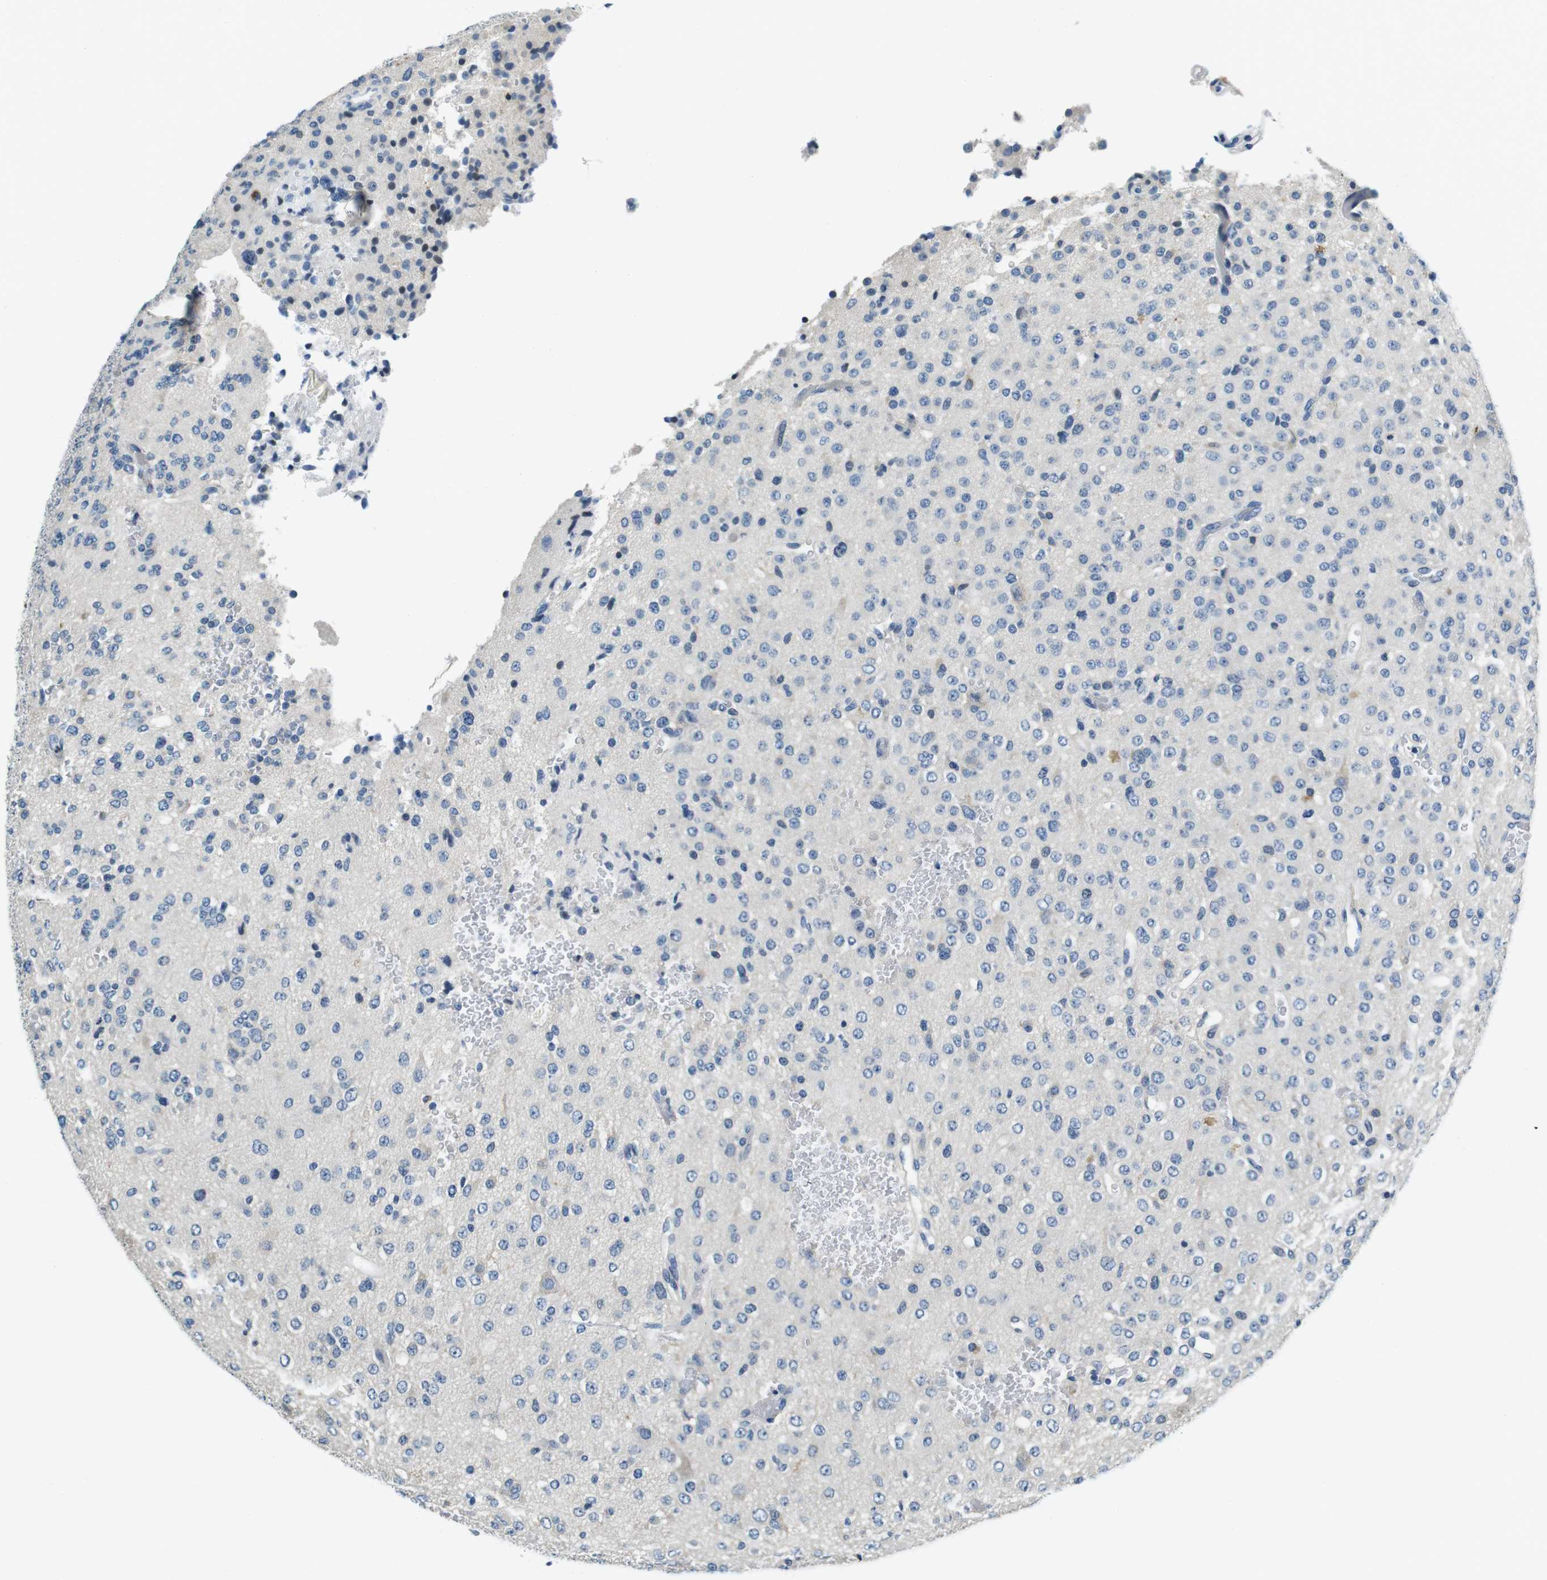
{"staining": {"intensity": "negative", "quantity": "none", "location": "none"}, "tissue": "glioma", "cell_type": "Tumor cells", "image_type": "cancer", "snomed": [{"axis": "morphology", "description": "Glioma, malignant, Low grade"}, {"axis": "topography", "description": "Brain"}], "caption": "IHC micrograph of neoplastic tissue: glioma stained with DAB displays no significant protein positivity in tumor cells.", "gene": "KCNJ5", "patient": {"sex": "male", "age": 38}}